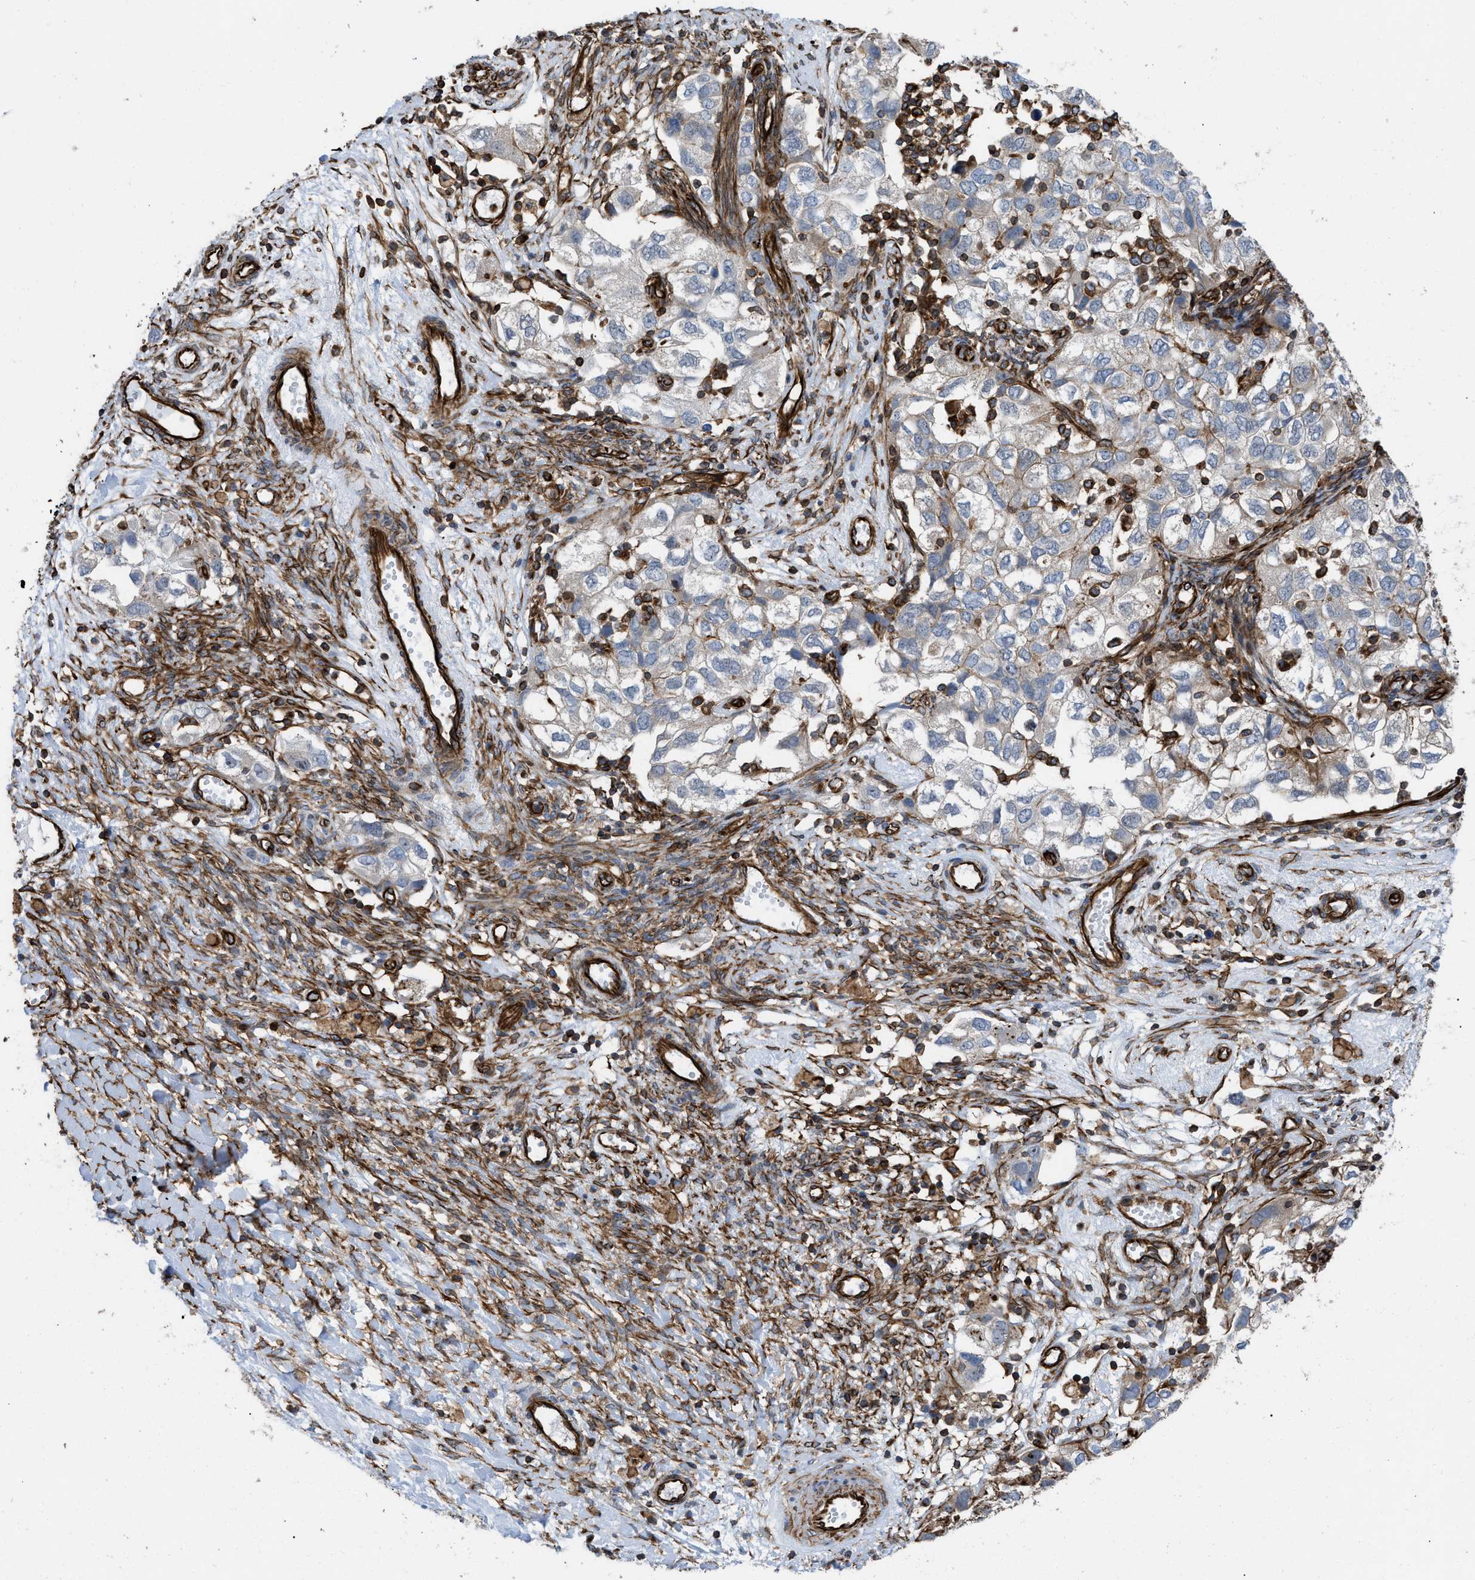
{"staining": {"intensity": "weak", "quantity": "25%-75%", "location": "cytoplasmic/membranous"}, "tissue": "ovarian cancer", "cell_type": "Tumor cells", "image_type": "cancer", "snomed": [{"axis": "morphology", "description": "Carcinoma, NOS"}, {"axis": "morphology", "description": "Cystadenocarcinoma, serous, NOS"}, {"axis": "topography", "description": "Ovary"}], "caption": "Immunohistochemistry (DAB (3,3'-diaminobenzidine)) staining of human ovarian cancer (carcinoma) reveals weak cytoplasmic/membranous protein expression in approximately 25%-75% of tumor cells.", "gene": "PTPRE", "patient": {"sex": "female", "age": 69}}